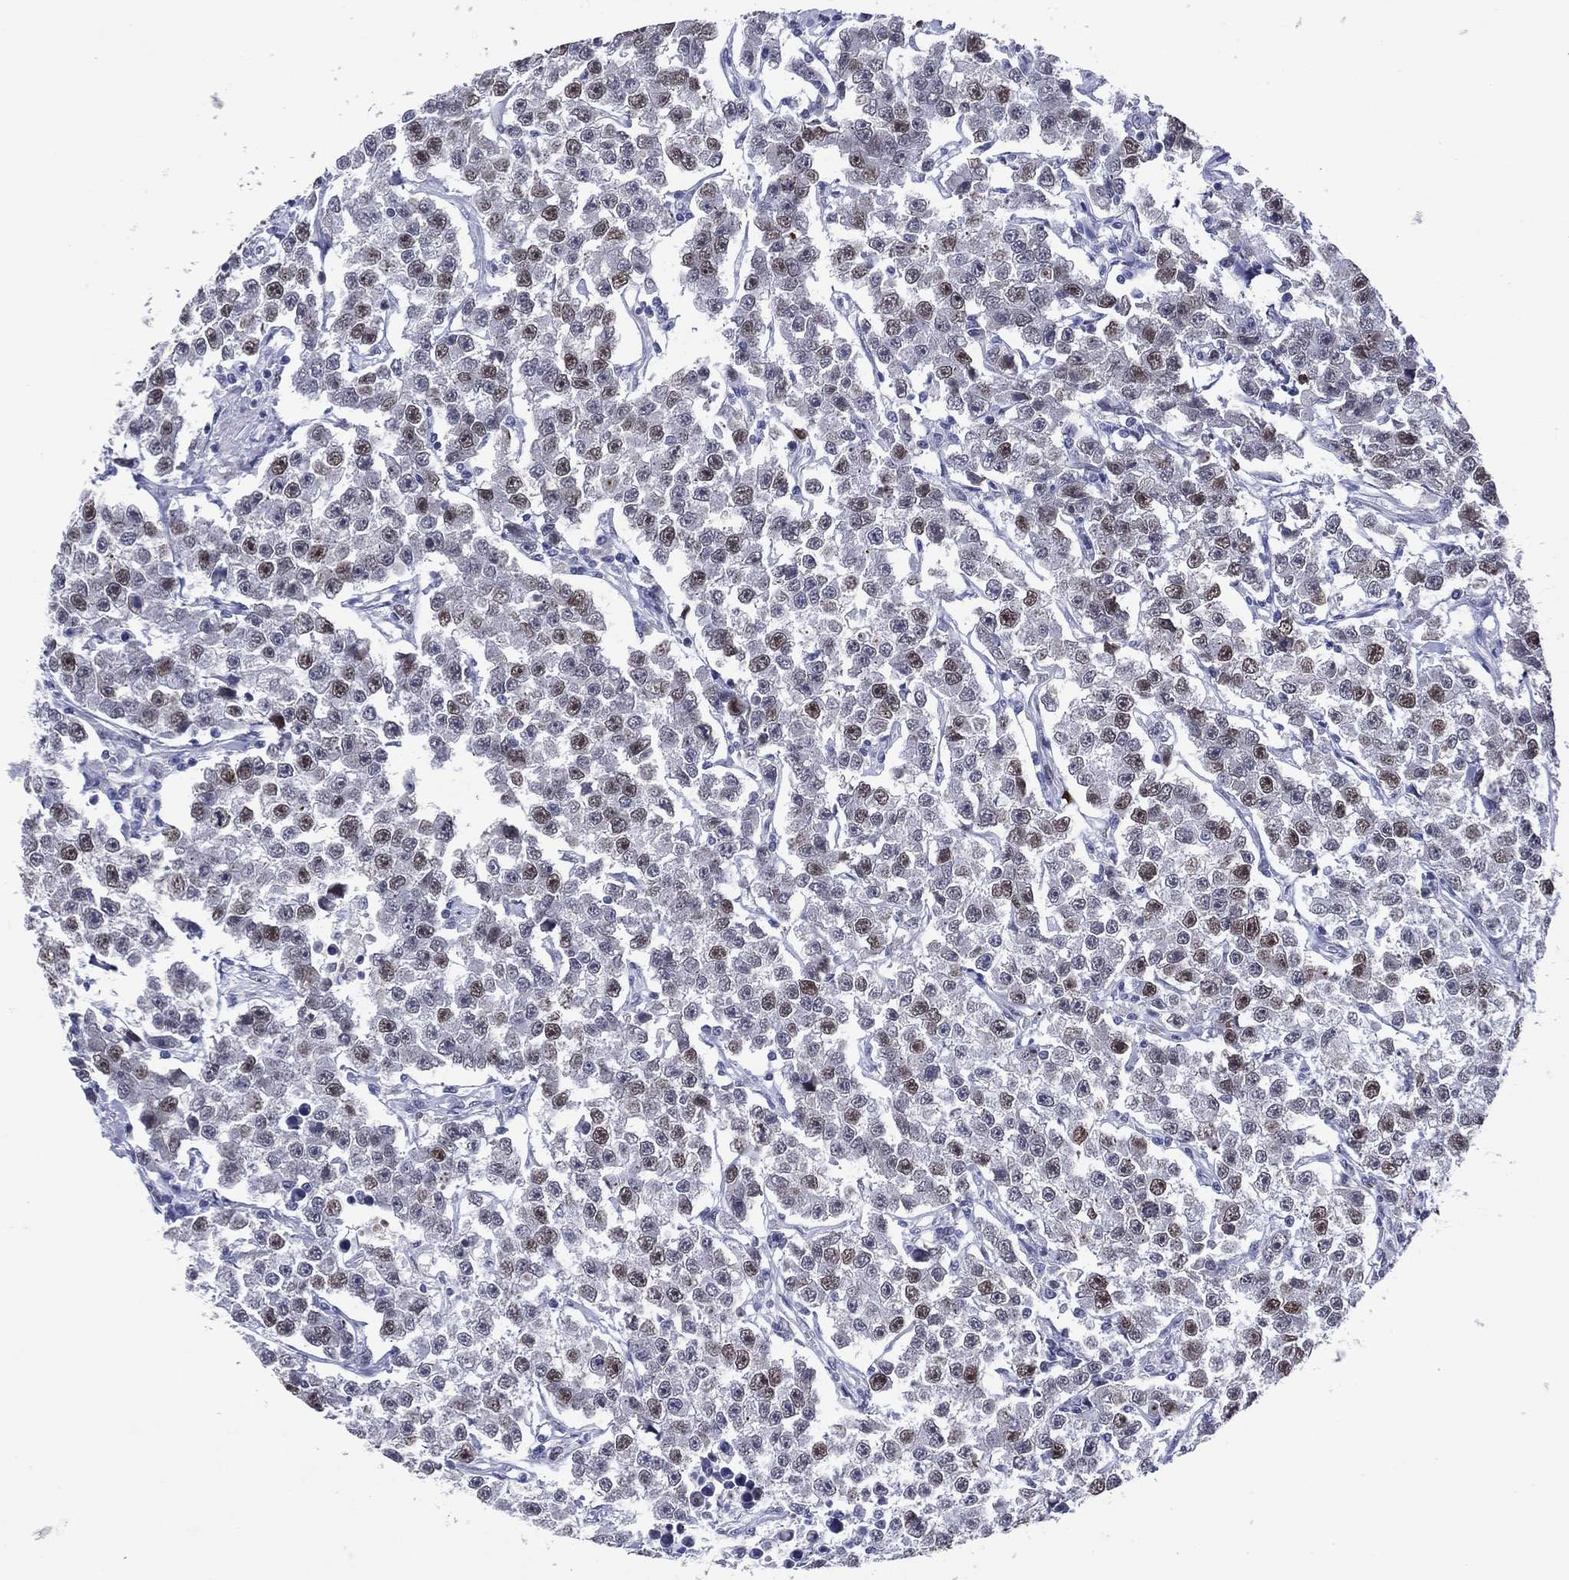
{"staining": {"intensity": "strong", "quantity": "<25%", "location": "nuclear"}, "tissue": "testis cancer", "cell_type": "Tumor cells", "image_type": "cancer", "snomed": [{"axis": "morphology", "description": "Seminoma, NOS"}, {"axis": "topography", "description": "Testis"}], "caption": "Testis seminoma stained with a brown dye shows strong nuclear positive expression in about <25% of tumor cells.", "gene": "GATA6", "patient": {"sex": "male", "age": 59}}